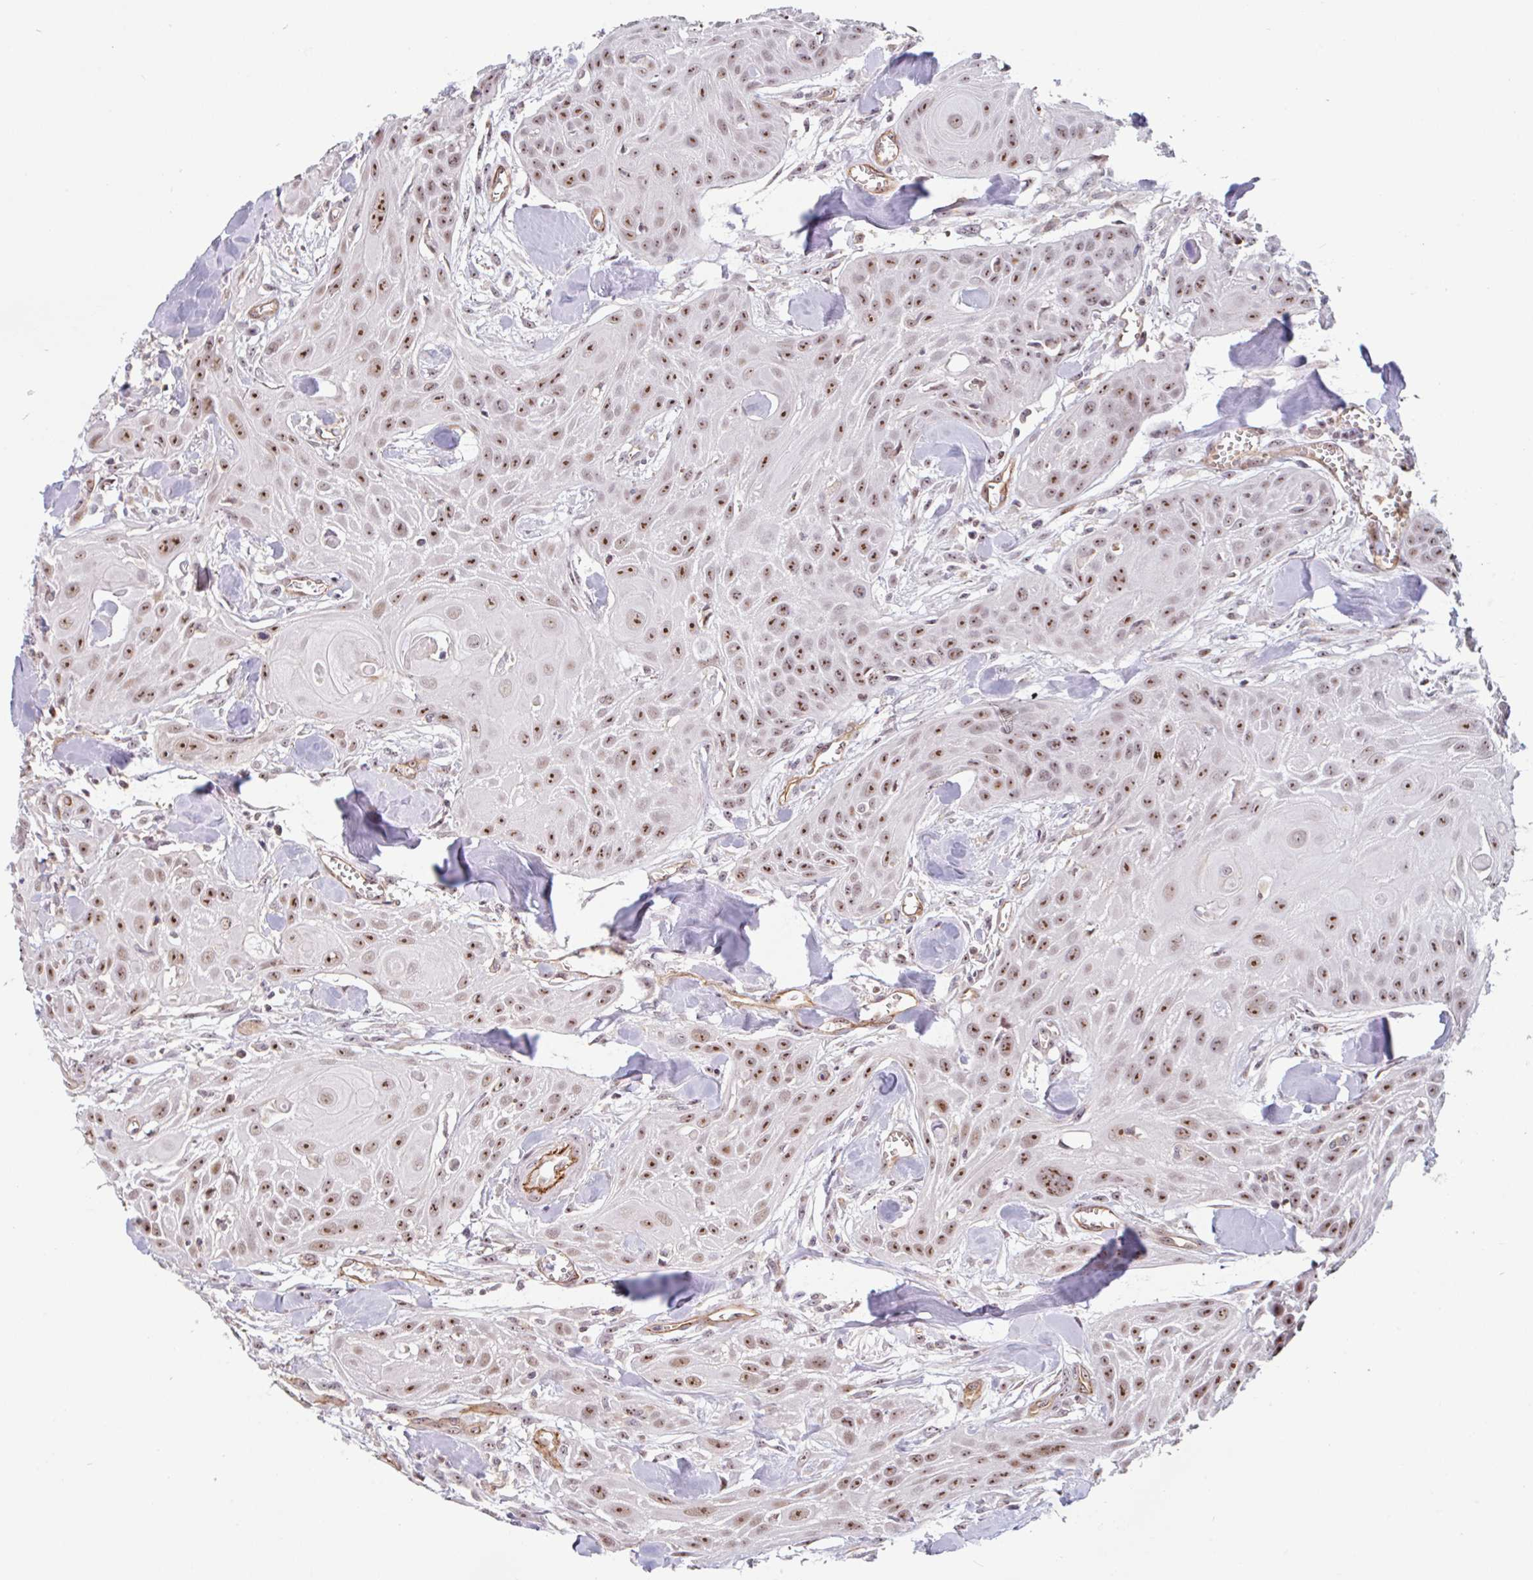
{"staining": {"intensity": "moderate", "quantity": ">75%", "location": "nuclear"}, "tissue": "head and neck cancer", "cell_type": "Tumor cells", "image_type": "cancer", "snomed": [{"axis": "morphology", "description": "Squamous cell carcinoma, NOS"}, {"axis": "topography", "description": "Lymph node"}, {"axis": "topography", "description": "Salivary gland"}, {"axis": "topography", "description": "Head-Neck"}], "caption": "Squamous cell carcinoma (head and neck) was stained to show a protein in brown. There is medium levels of moderate nuclear positivity in approximately >75% of tumor cells.", "gene": "ZNF689", "patient": {"sex": "female", "age": 74}}